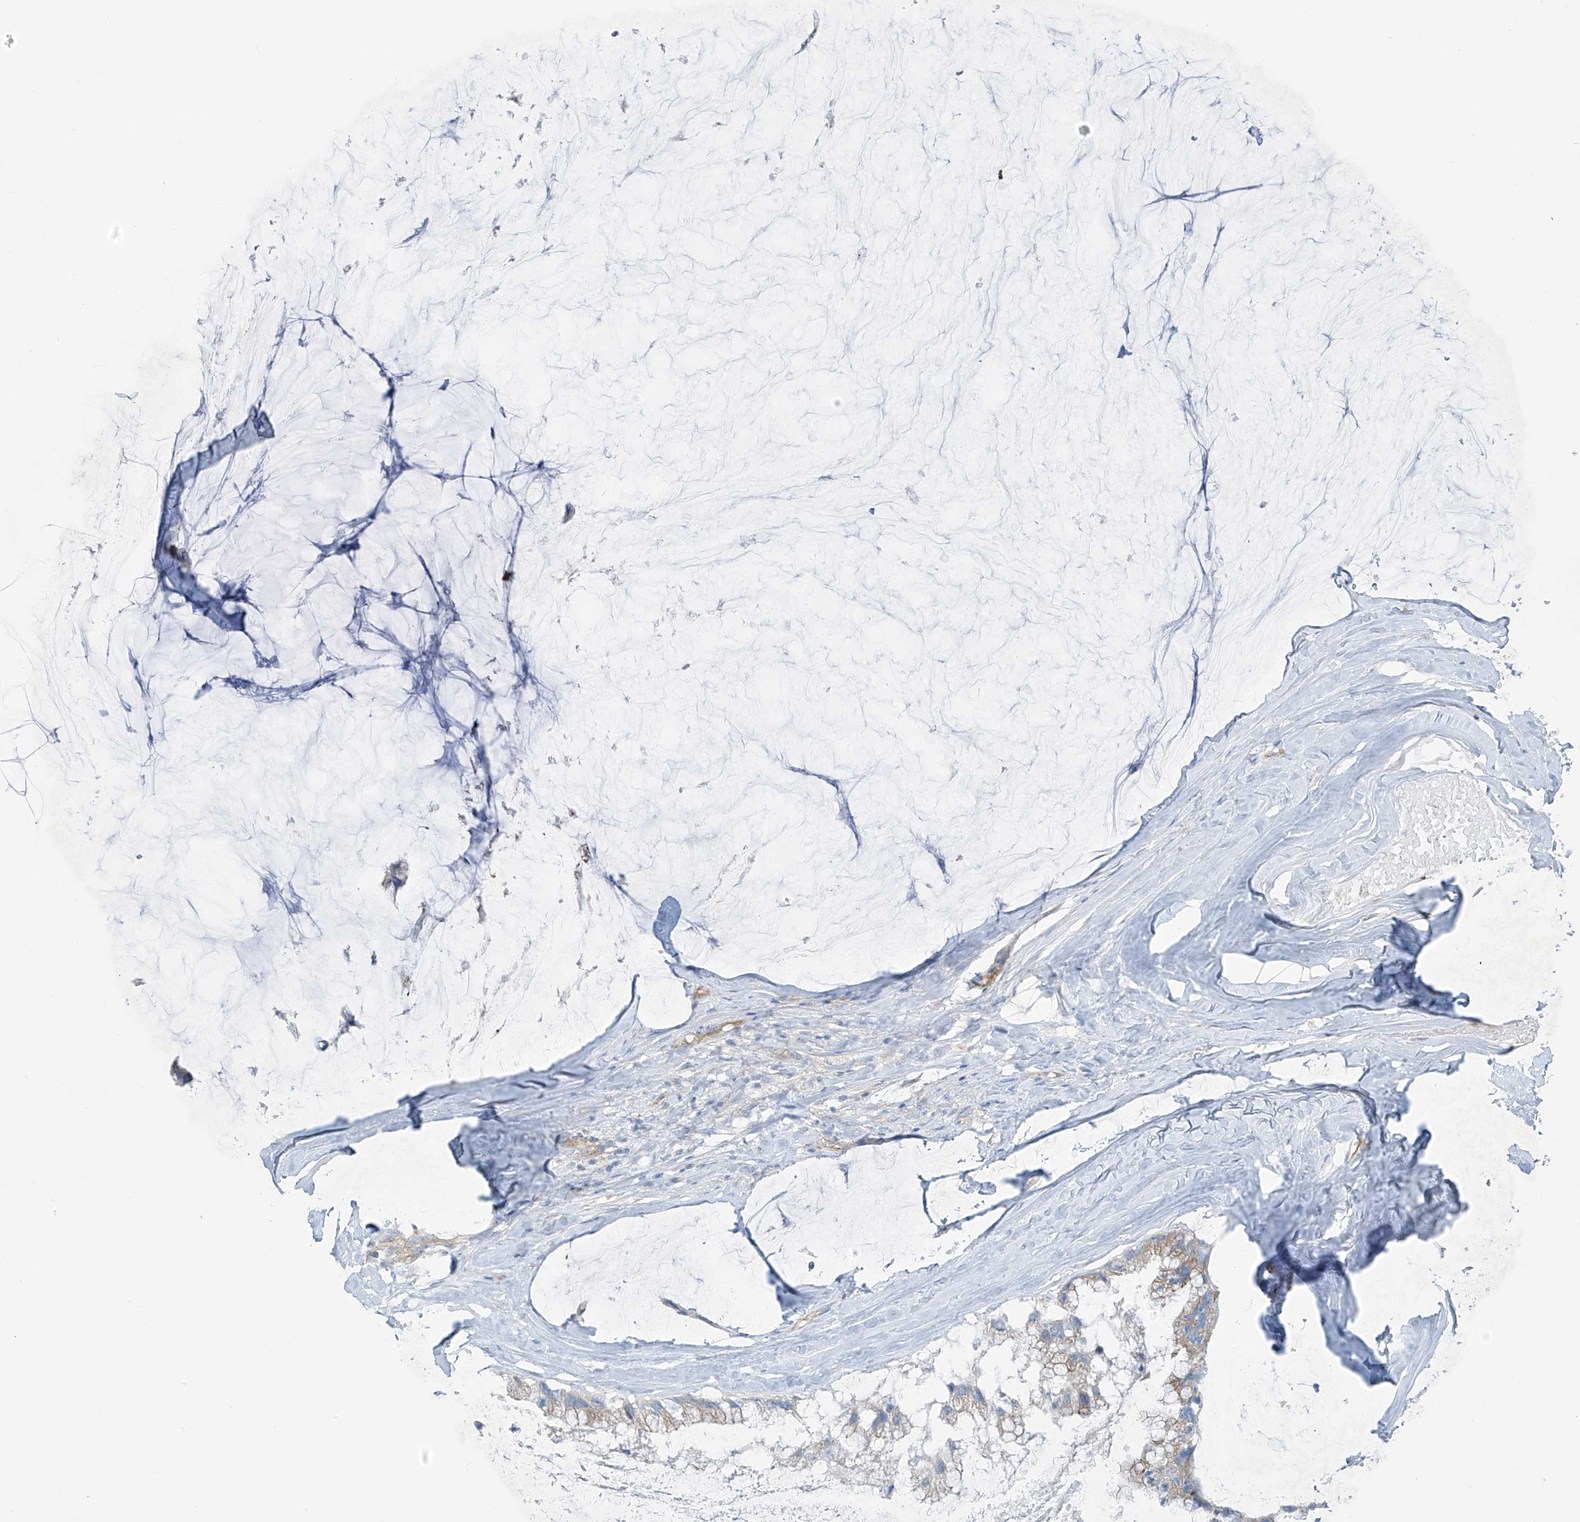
{"staining": {"intensity": "weak", "quantity": "<25%", "location": "cytoplasmic/membranous"}, "tissue": "ovarian cancer", "cell_type": "Tumor cells", "image_type": "cancer", "snomed": [{"axis": "morphology", "description": "Cystadenocarcinoma, mucinous, NOS"}, {"axis": "topography", "description": "Ovary"}], "caption": "Immunohistochemical staining of human mucinous cystadenocarcinoma (ovarian) exhibits no significant positivity in tumor cells.", "gene": "VAMP5", "patient": {"sex": "female", "age": 39}}